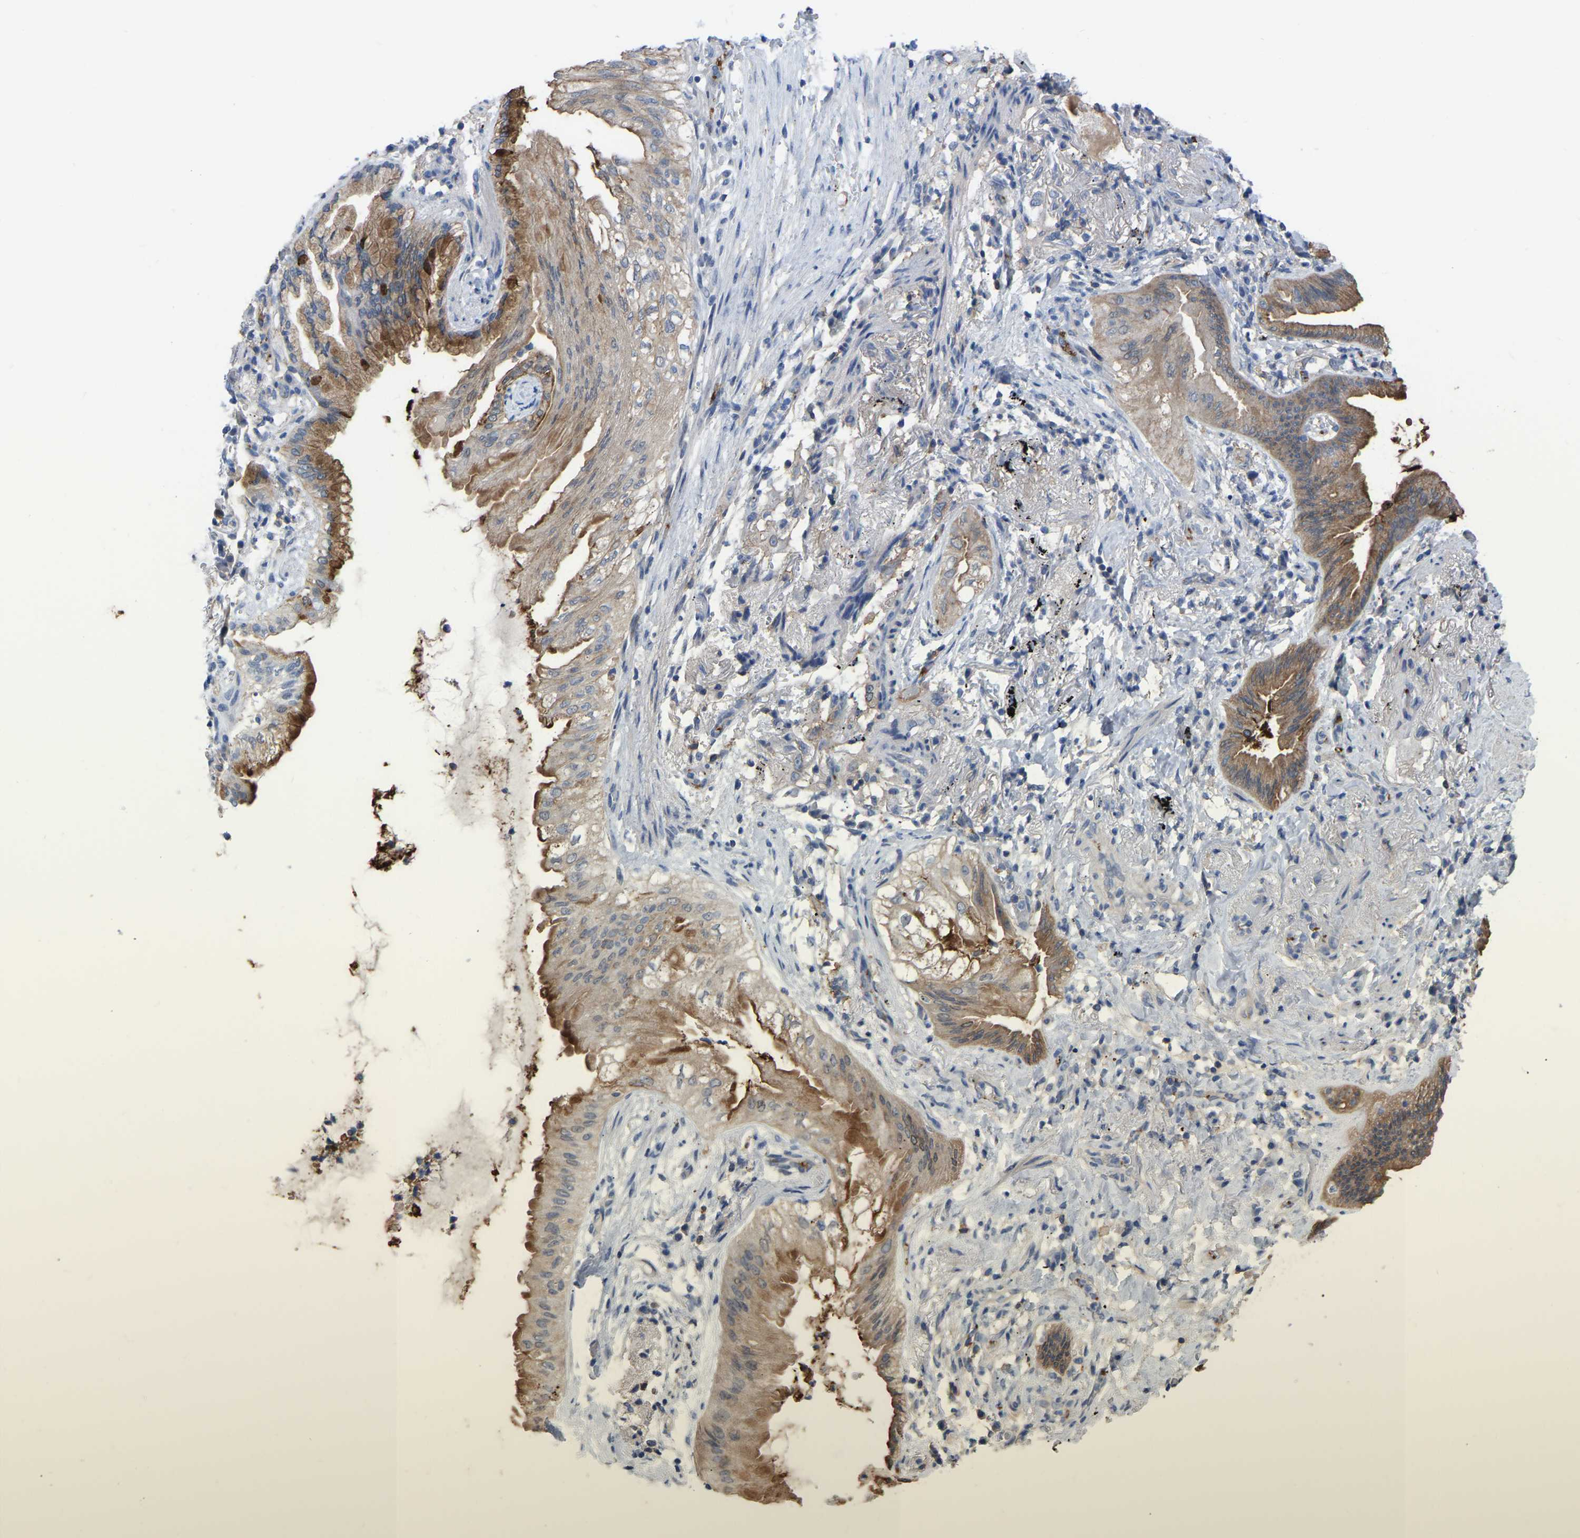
{"staining": {"intensity": "moderate", "quantity": ">75%", "location": "cytoplasmic/membranous"}, "tissue": "lung cancer", "cell_type": "Tumor cells", "image_type": "cancer", "snomed": [{"axis": "morphology", "description": "Normal tissue, NOS"}, {"axis": "morphology", "description": "Adenocarcinoma, NOS"}, {"axis": "topography", "description": "Bronchus"}, {"axis": "topography", "description": "Lung"}], "caption": "Lung cancer was stained to show a protein in brown. There is medium levels of moderate cytoplasmic/membranous staining in approximately >75% of tumor cells. (DAB IHC, brown staining for protein, blue staining for nuclei).", "gene": "ZNF449", "patient": {"sex": "female", "age": 70}}